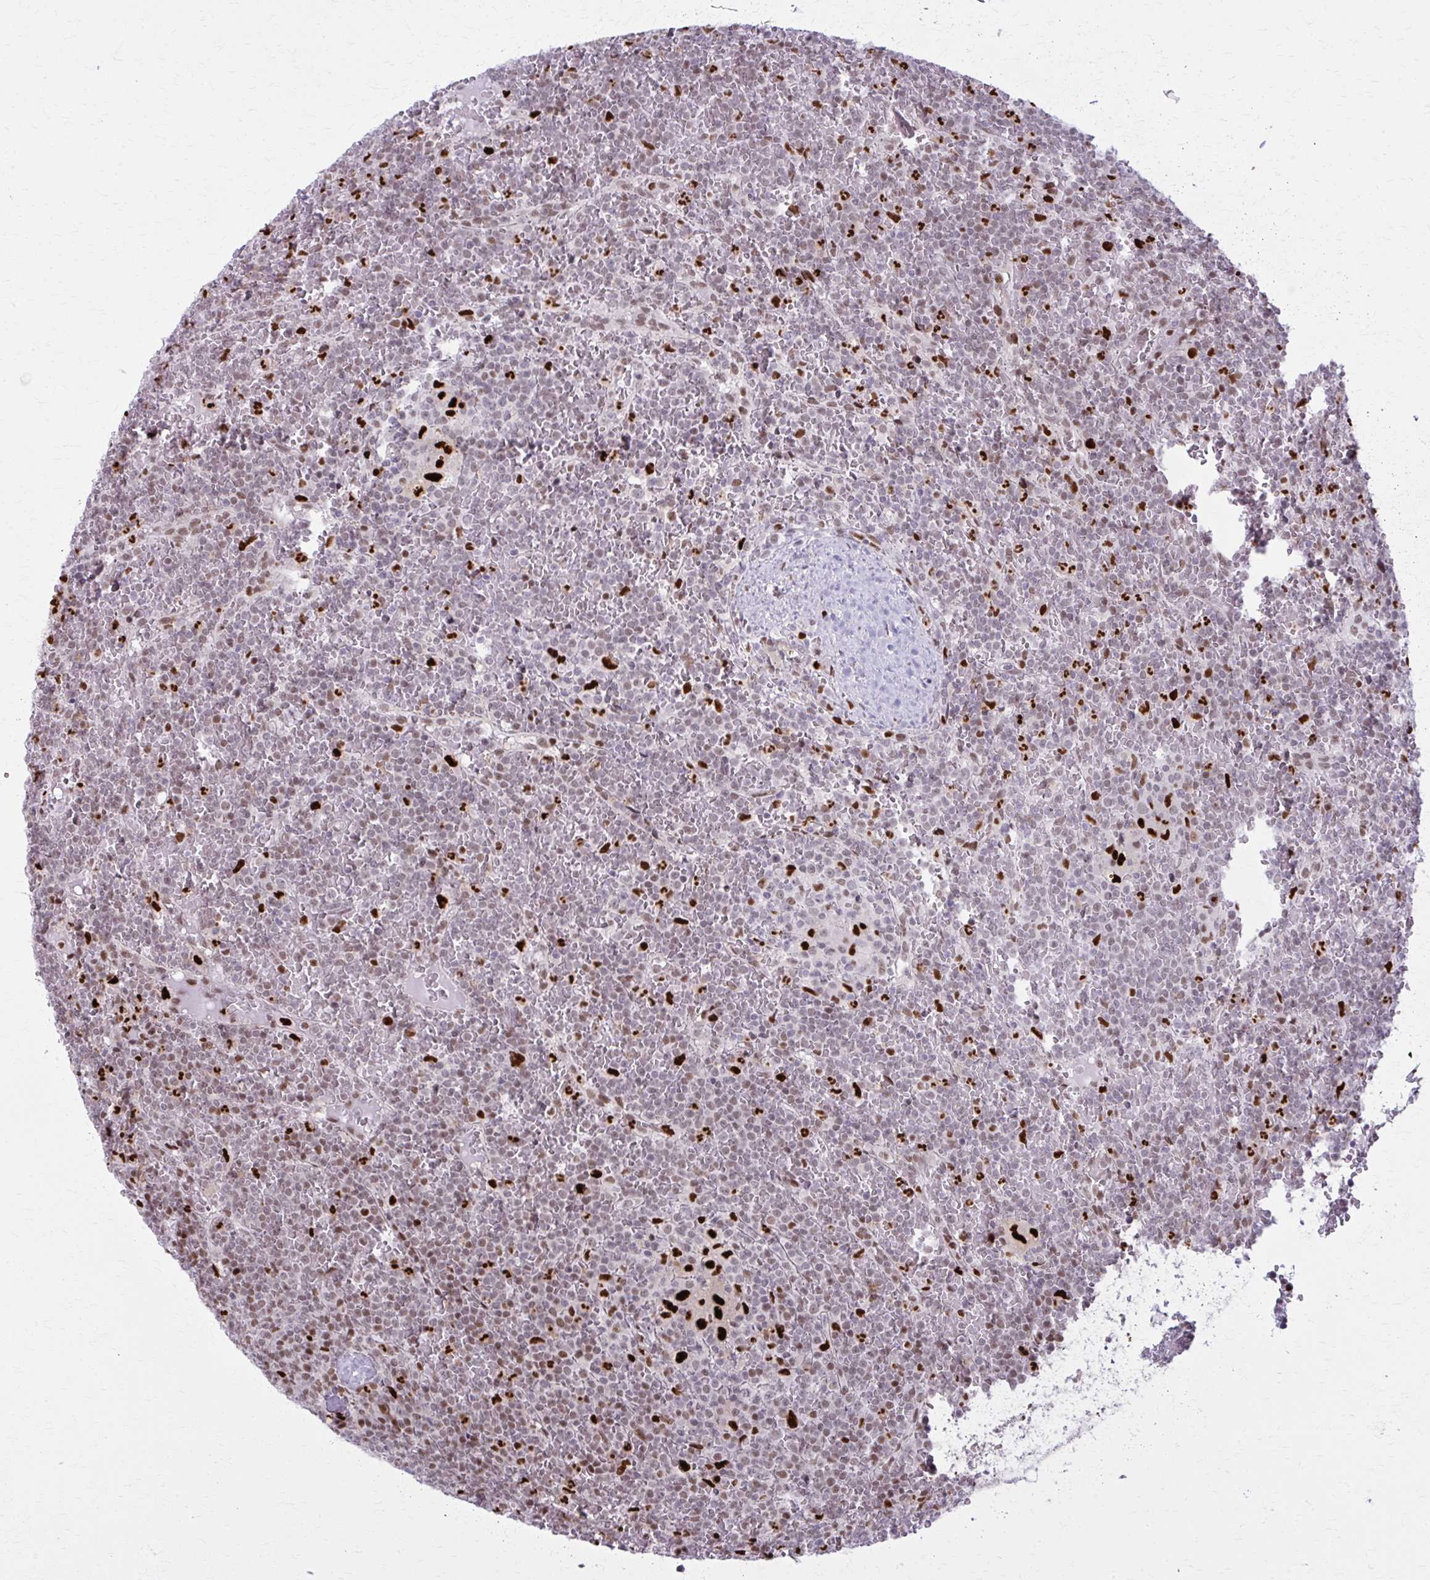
{"staining": {"intensity": "moderate", "quantity": "25%-75%", "location": "nuclear"}, "tissue": "lymphoma", "cell_type": "Tumor cells", "image_type": "cancer", "snomed": [{"axis": "morphology", "description": "Malignant lymphoma, non-Hodgkin's type, Low grade"}, {"axis": "topography", "description": "Spleen"}], "caption": "Lymphoma tissue demonstrates moderate nuclear positivity in approximately 25%-75% of tumor cells, visualized by immunohistochemistry.", "gene": "ZNF559", "patient": {"sex": "female", "age": 19}}